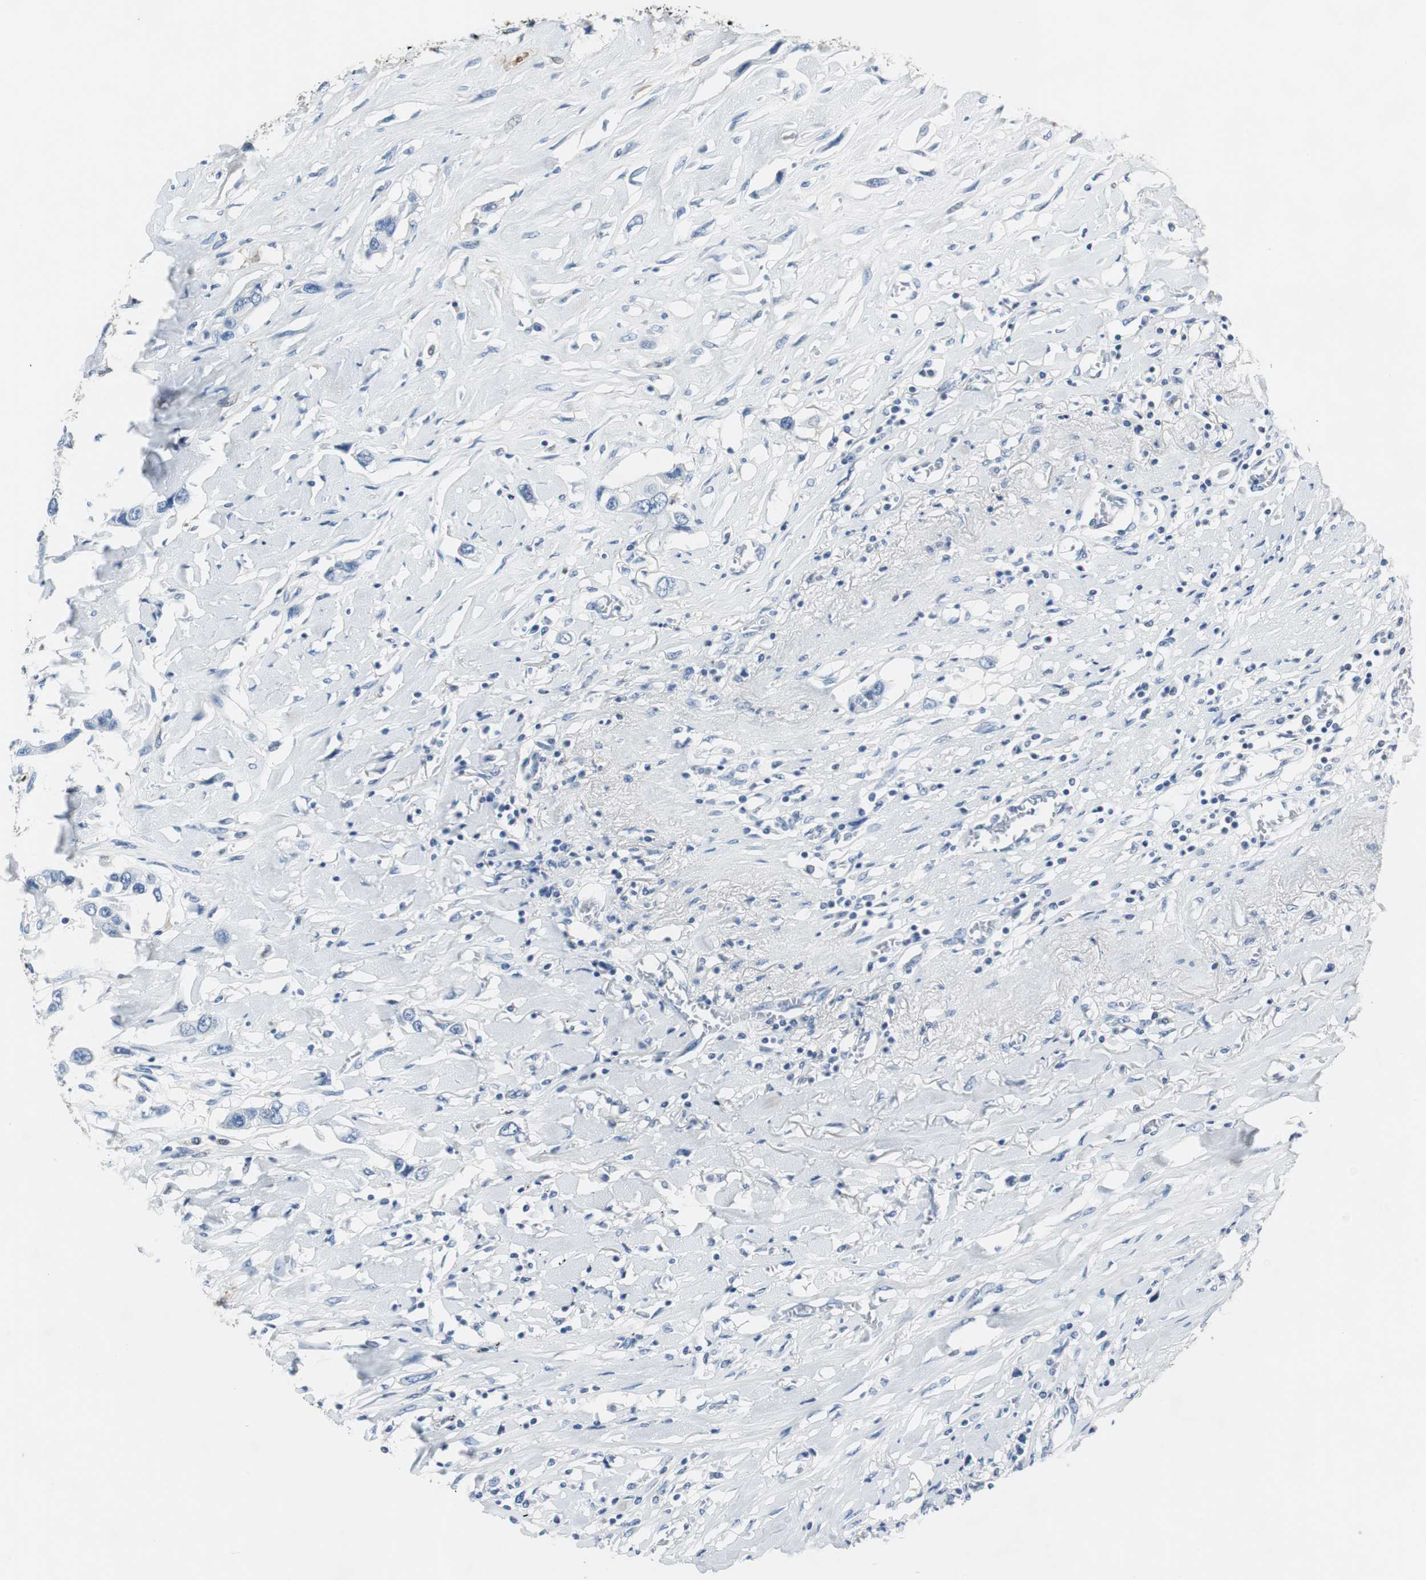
{"staining": {"intensity": "negative", "quantity": "none", "location": "none"}, "tissue": "lung cancer", "cell_type": "Tumor cells", "image_type": "cancer", "snomed": [{"axis": "morphology", "description": "Squamous cell carcinoma, NOS"}, {"axis": "topography", "description": "Lung"}], "caption": "High magnification brightfield microscopy of lung squamous cell carcinoma stained with DAB (brown) and counterstained with hematoxylin (blue): tumor cells show no significant expression. The staining was performed using DAB (3,3'-diaminobenzidine) to visualize the protein expression in brown, while the nuclei were stained in blue with hematoxylin (Magnification: 20x).", "gene": "FBP1", "patient": {"sex": "male", "age": 71}}